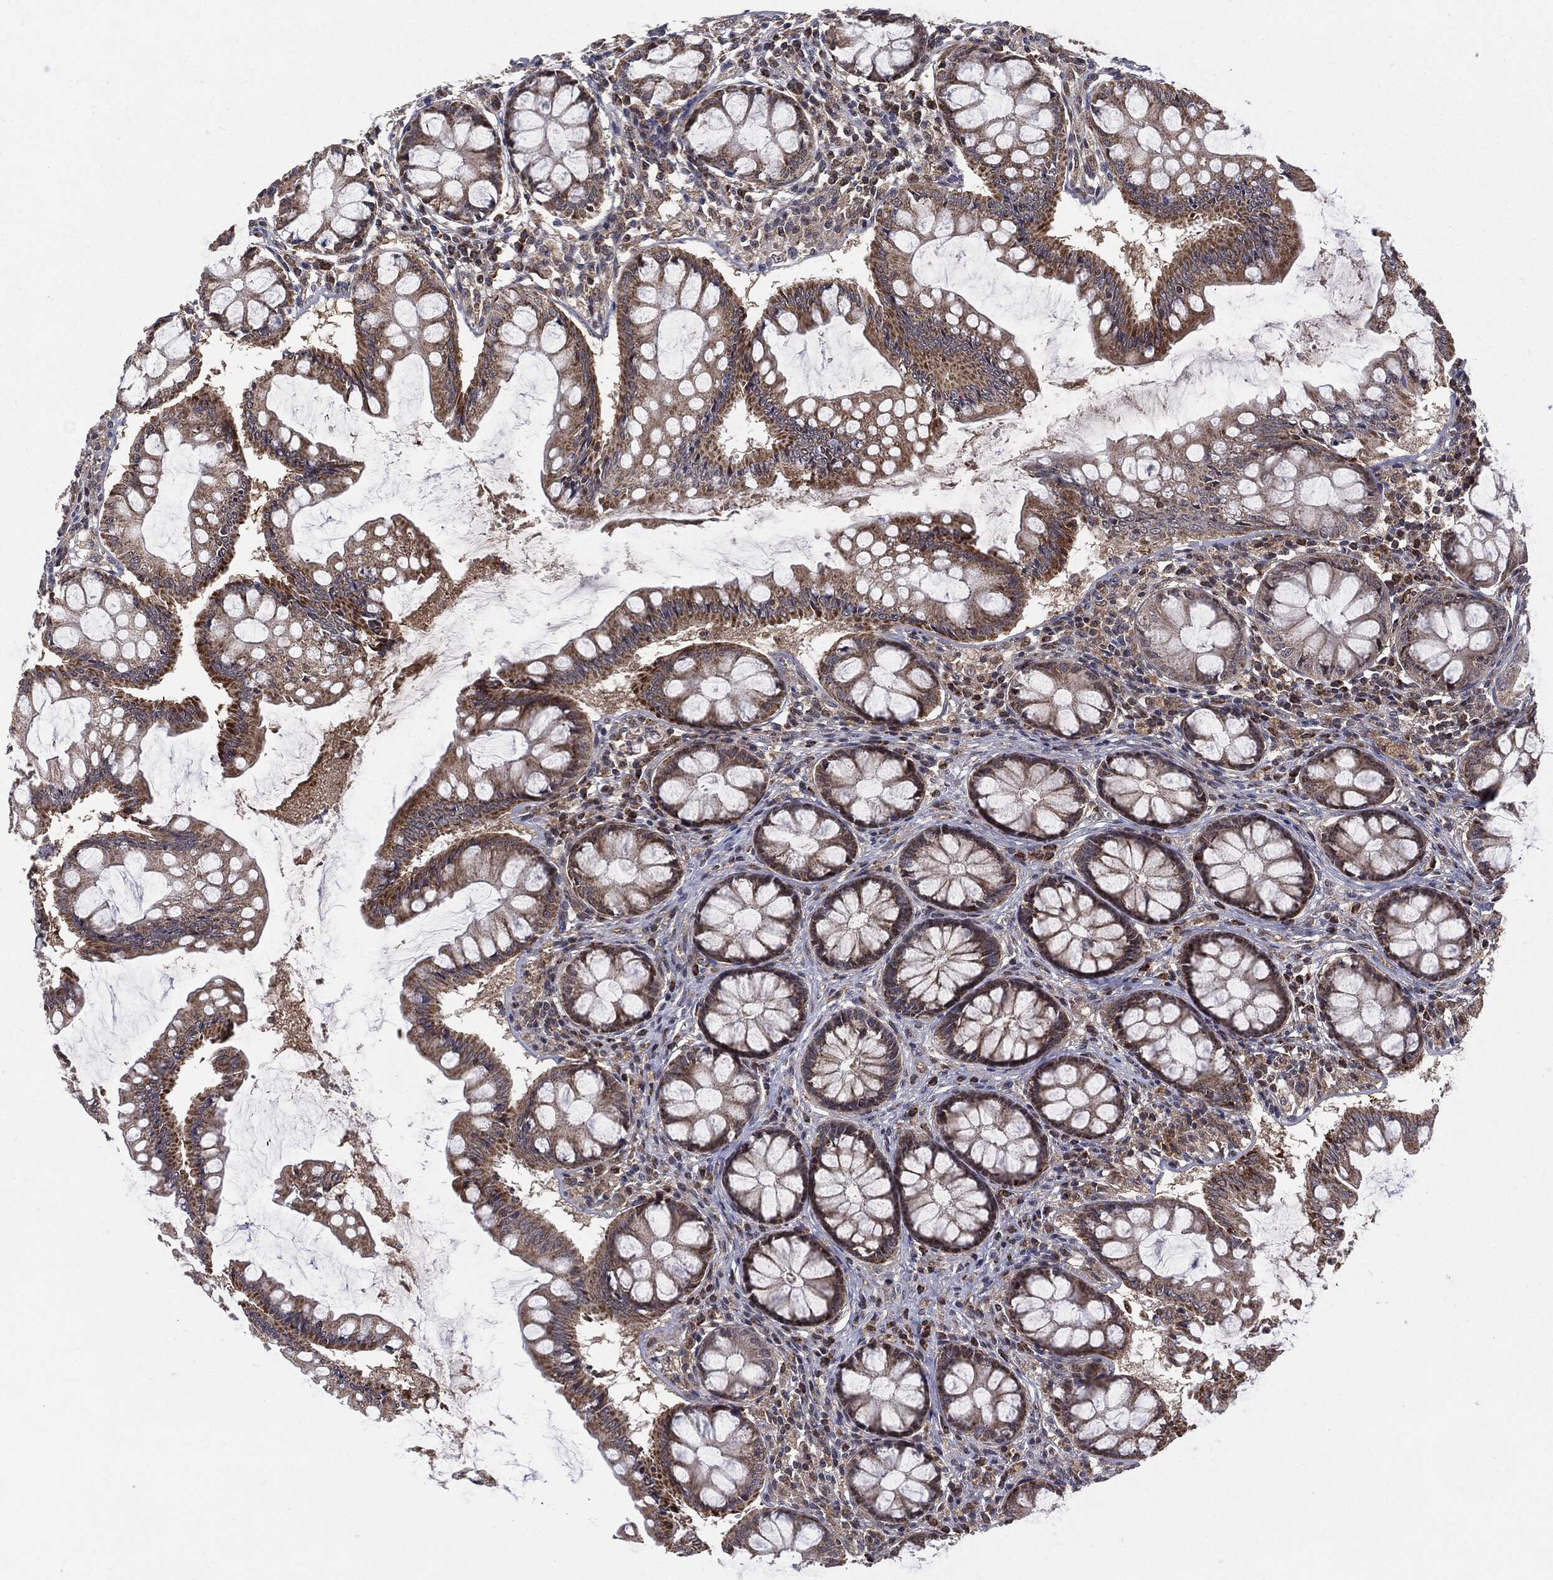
{"staining": {"intensity": "negative", "quantity": "none", "location": "none"}, "tissue": "colon", "cell_type": "Endothelial cells", "image_type": "normal", "snomed": [{"axis": "morphology", "description": "Normal tissue, NOS"}, {"axis": "topography", "description": "Colon"}], "caption": "High magnification brightfield microscopy of benign colon stained with DAB (brown) and counterstained with hematoxylin (blue): endothelial cells show no significant staining.", "gene": "PTPA", "patient": {"sex": "female", "age": 65}}